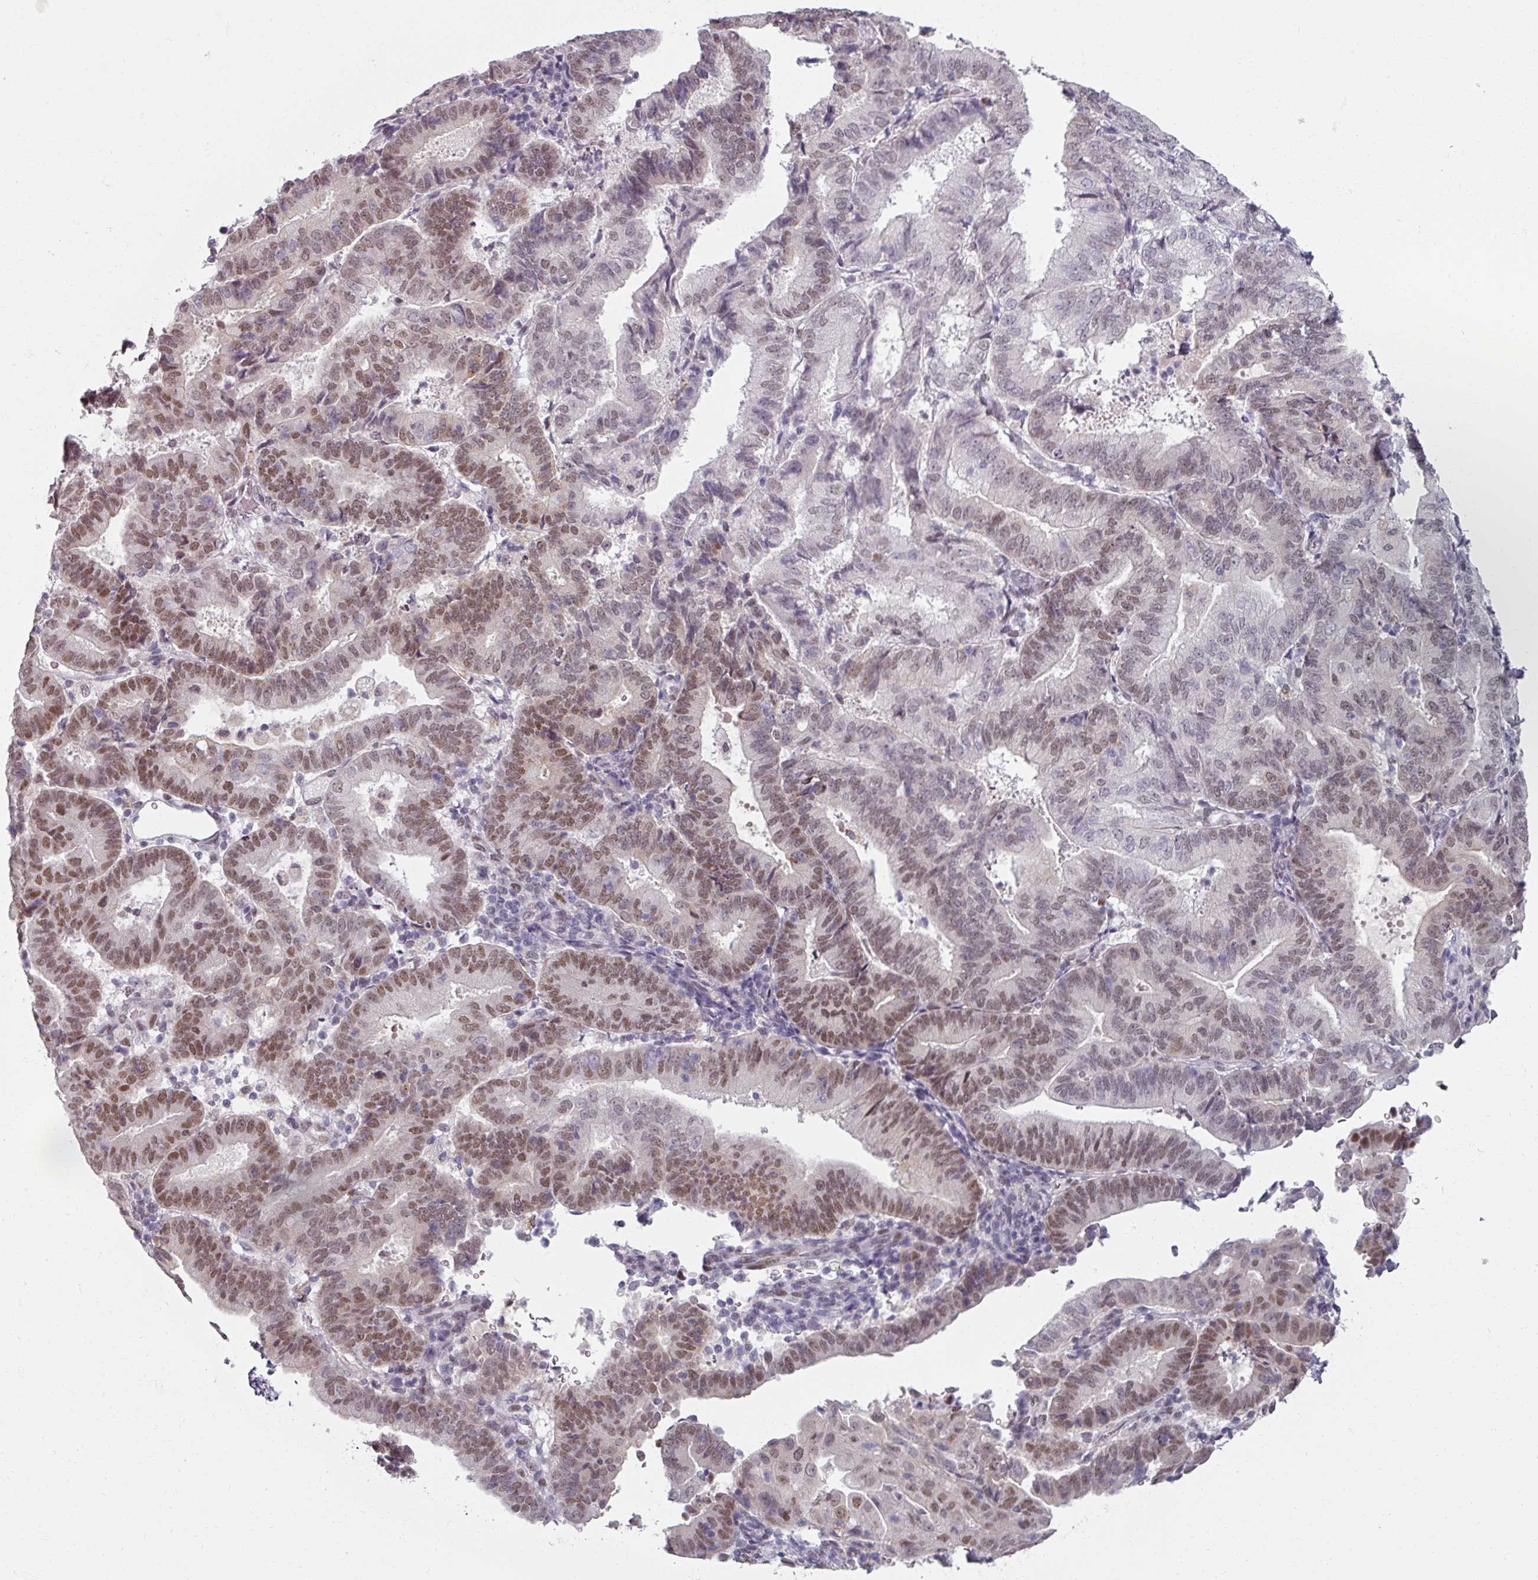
{"staining": {"intensity": "moderate", "quantity": ">75%", "location": "nuclear"}, "tissue": "endometrial cancer", "cell_type": "Tumor cells", "image_type": "cancer", "snomed": [{"axis": "morphology", "description": "Adenocarcinoma, NOS"}, {"axis": "topography", "description": "Endometrium"}], "caption": "A histopathology image of endometrial adenocarcinoma stained for a protein exhibits moderate nuclear brown staining in tumor cells.", "gene": "RIPOR3", "patient": {"sex": "female", "age": 70}}